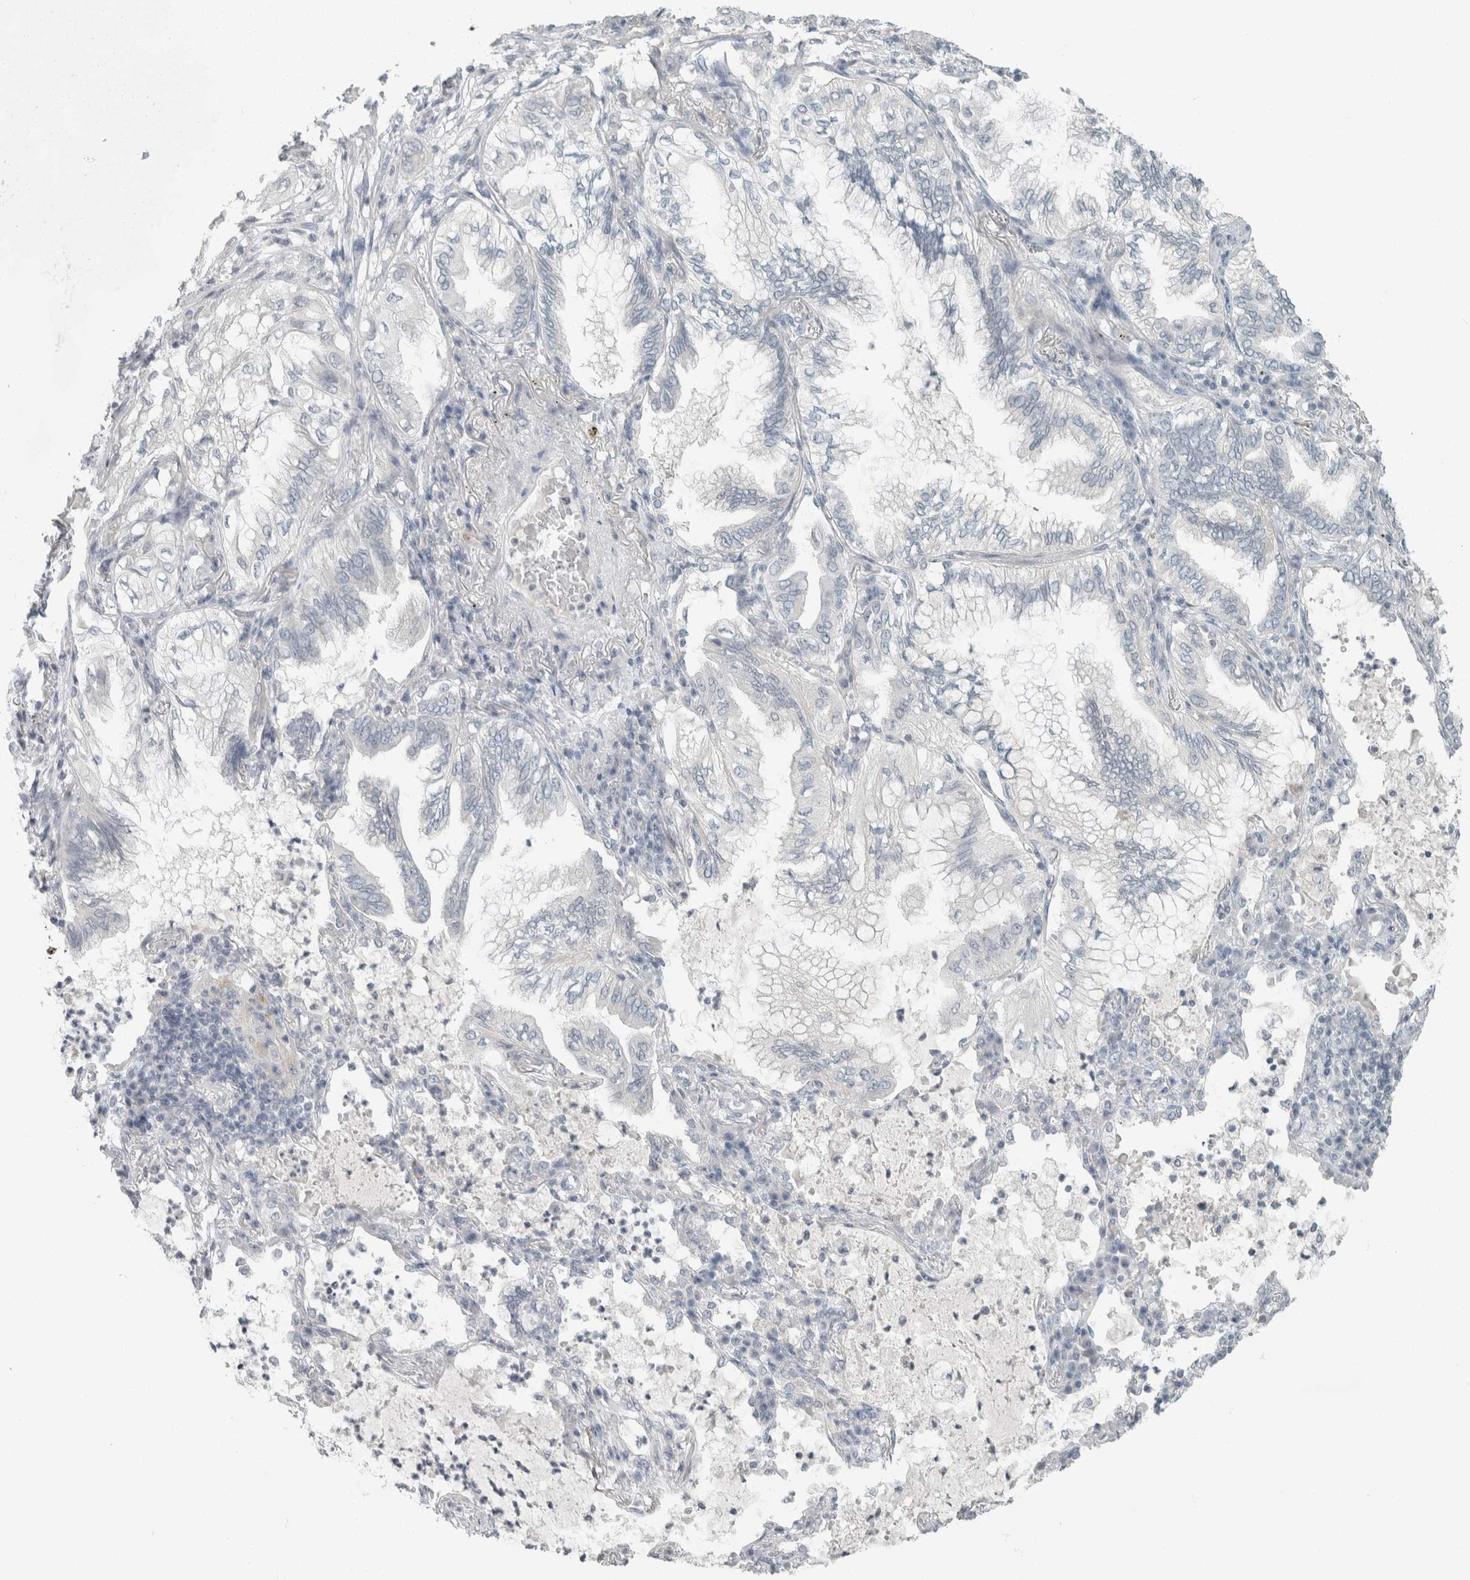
{"staining": {"intensity": "negative", "quantity": "none", "location": "none"}, "tissue": "lung cancer", "cell_type": "Tumor cells", "image_type": "cancer", "snomed": [{"axis": "morphology", "description": "Adenocarcinoma, NOS"}, {"axis": "topography", "description": "Lung"}], "caption": "This is an IHC image of human adenocarcinoma (lung). There is no positivity in tumor cells.", "gene": "TRIT1", "patient": {"sex": "female", "age": 70}}